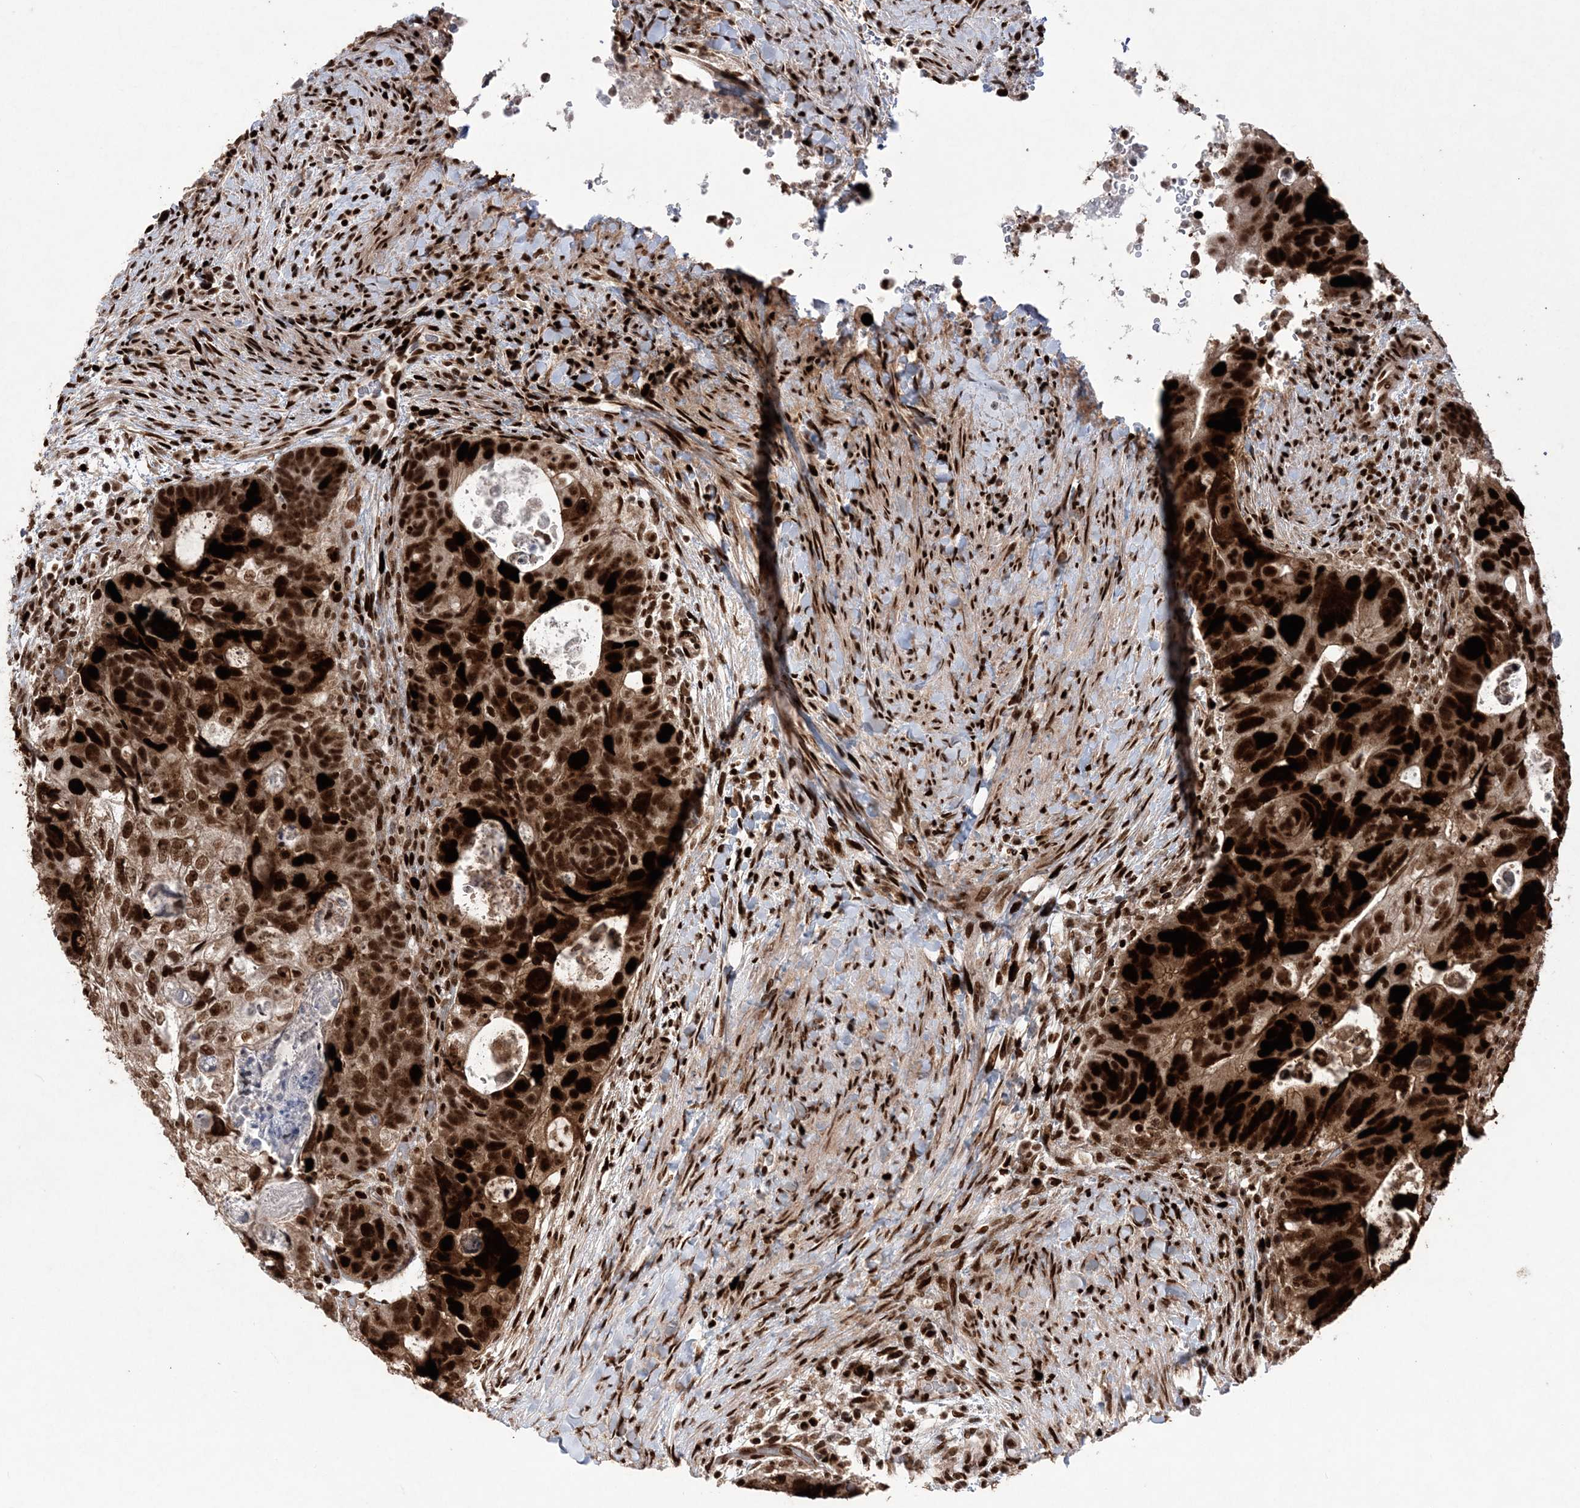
{"staining": {"intensity": "strong", "quantity": ">75%", "location": "nuclear"}, "tissue": "colorectal cancer", "cell_type": "Tumor cells", "image_type": "cancer", "snomed": [{"axis": "morphology", "description": "Adenocarcinoma, NOS"}, {"axis": "topography", "description": "Rectum"}], "caption": "Immunohistochemistry (IHC) staining of adenocarcinoma (colorectal), which exhibits high levels of strong nuclear staining in about >75% of tumor cells indicating strong nuclear protein positivity. The staining was performed using DAB (3,3'-diaminobenzidine) (brown) for protein detection and nuclei were counterstained in hematoxylin (blue).", "gene": "LIG1", "patient": {"sex": "male", "age": 59}}